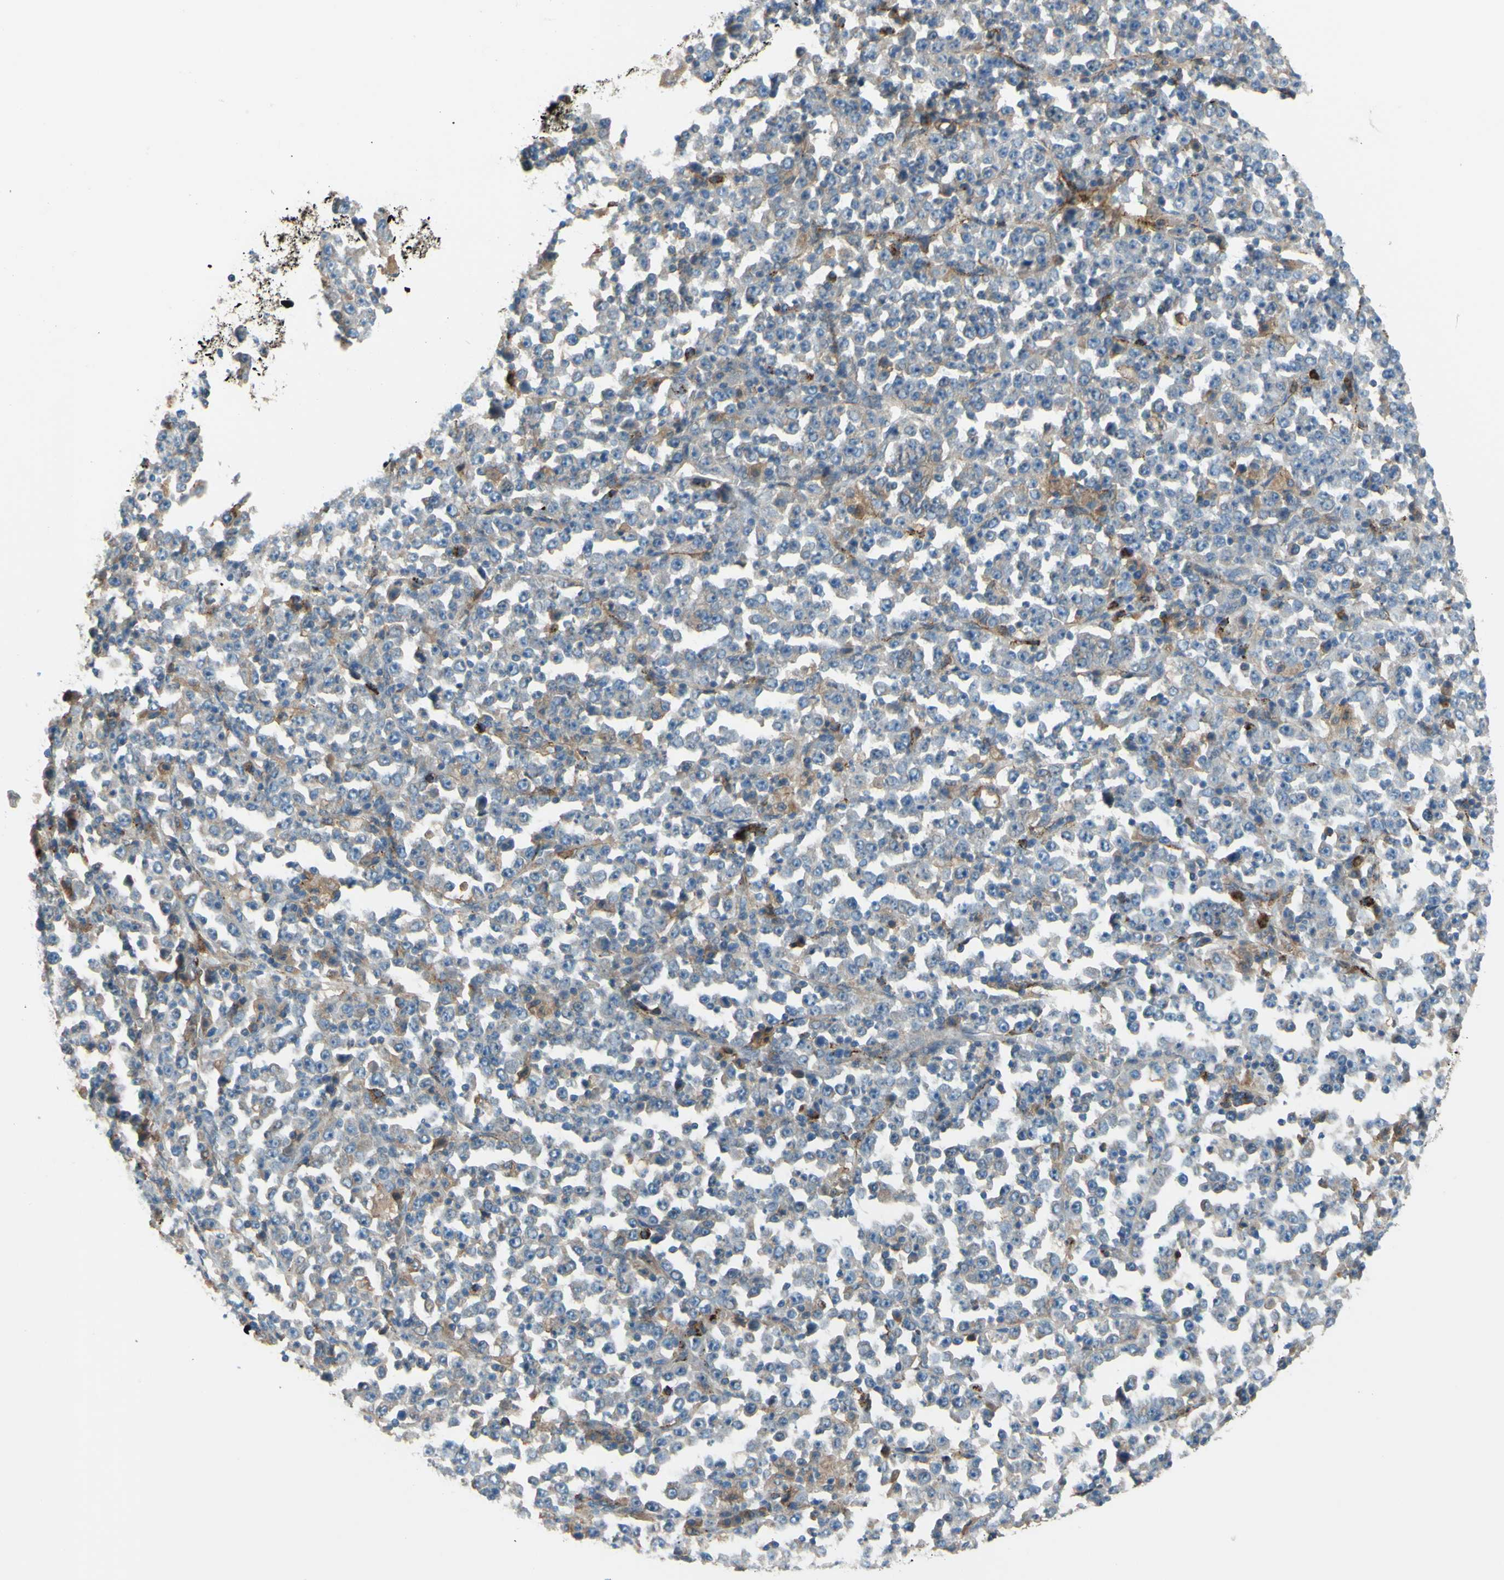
{"staining": {"intensity": "weak", "quantity": "<25%", "location": "cytoplasmic/membranous"}, "tissue": "stomach cancer", "cell_type": "Tumor cells", "image_type": "cancer", "snomed": [{"axis": "morphology", "description": "Normal tissue, NOS"}, {"axis": "morphology", "description": "Adenocarcinoma, NOS"}, {"axis": "topography", "description": "Stomach, upper"}, {"axis": "topography", "description": "Stomach"}], "caption": "An immunohistochemistry micrograph of stomach cancer (adenocarcinoma) is shown. There is no staining in tumor cells of stomach cancer (adenocarcinoma).", "gene": "POR", "patient": {"sex": "male", "age": 59}}